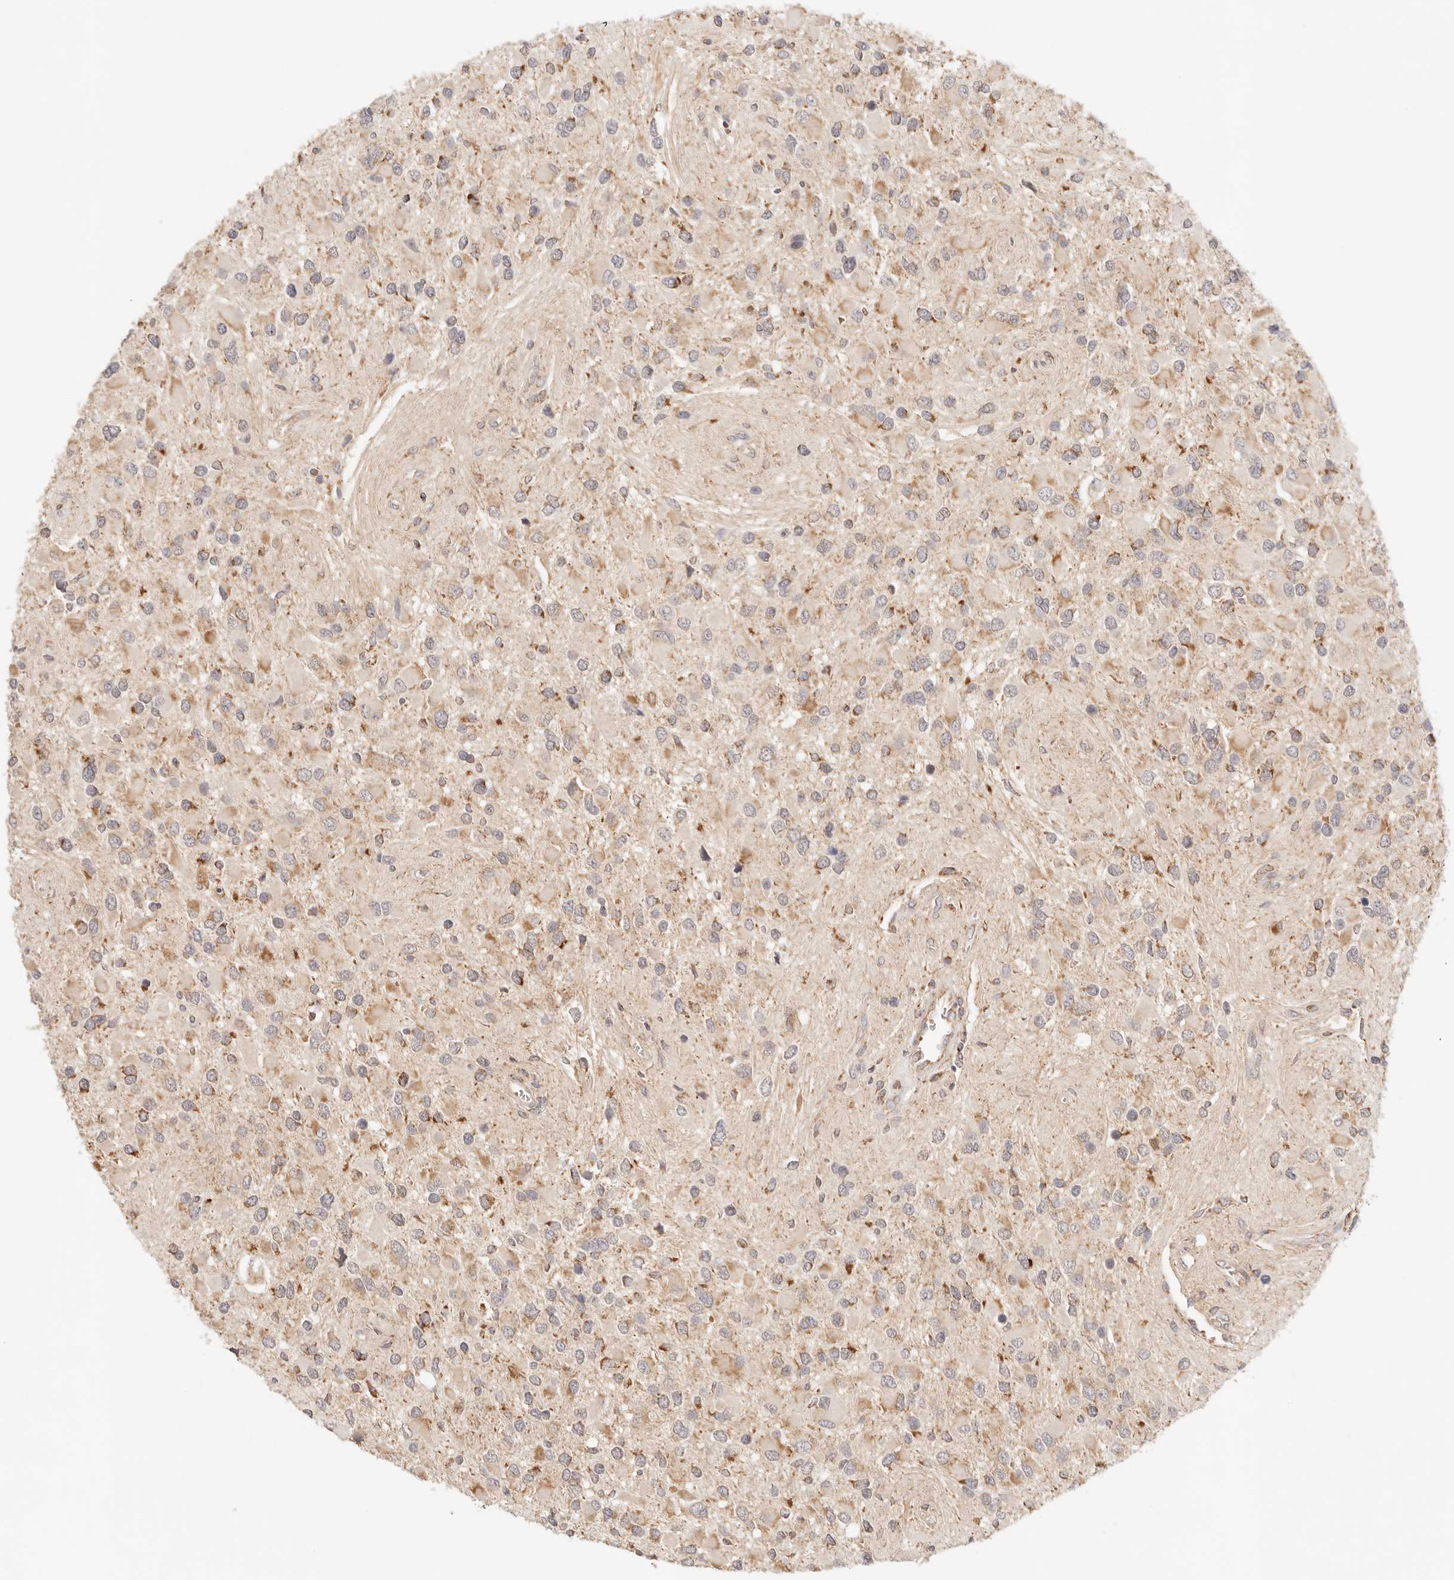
{"staining": {"intensity": "moderate", "quantity": "25%-75%", "location": "cytoplasmic/membranous"}, "tissue": "glioma", "cell_type": "Tumor cells", "image_type": "cancer", "snomed": [{"axis": "morphology", "description": "Glioma, malignant, High grade"}, {"axis": "topography", "description": "Brain"}], "caption": "The immunohistochemical stain shows moderate cytoplasmic/membranous positivity in tumor cells of glioma tissue.", "gene": "COA6", "patient": {"sex": "male", "age": 53}}